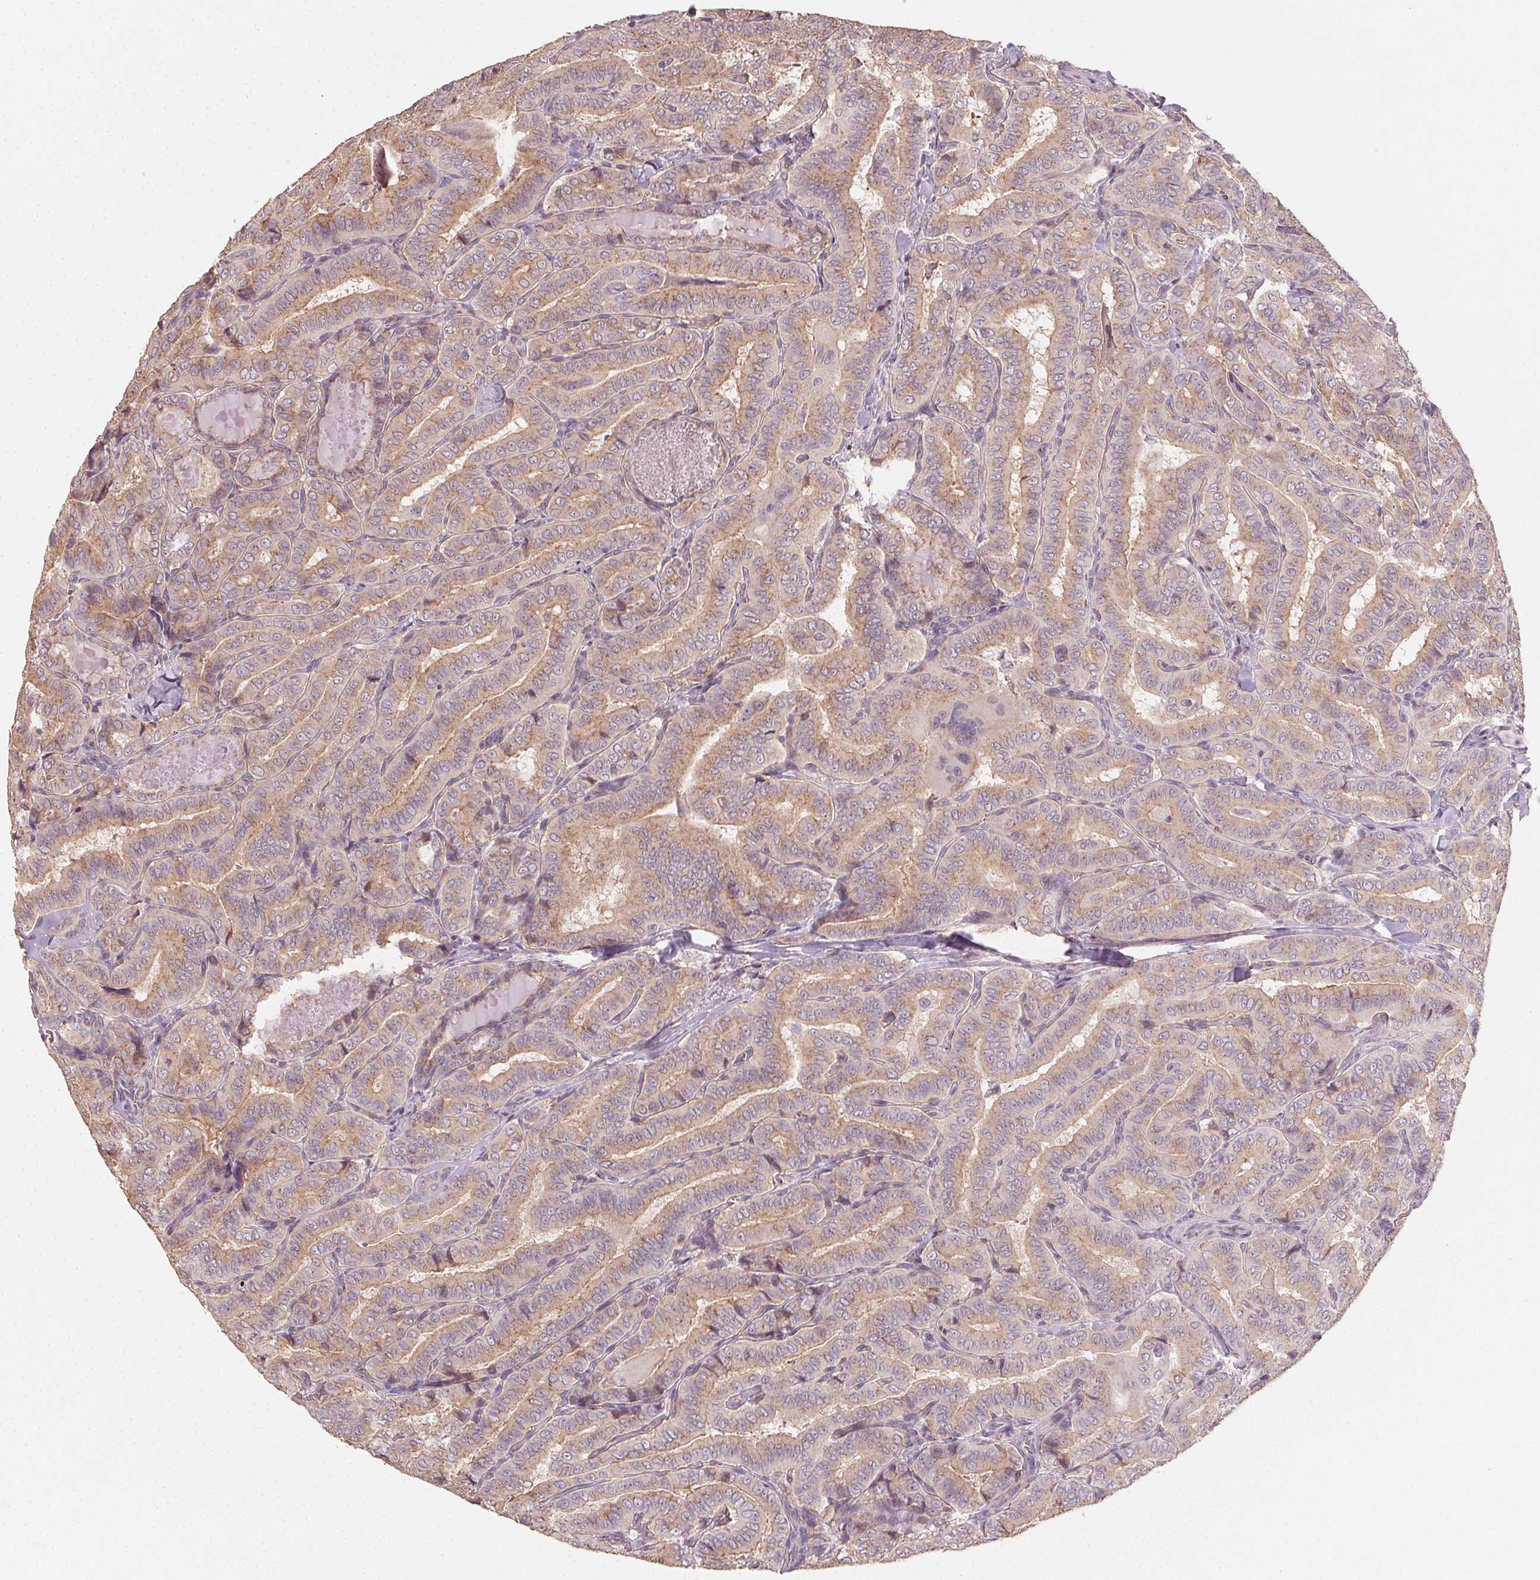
{"staining": {"intensity": "weak", "quantity": ">75%", "location": "cytoplasmic/membranous"}, "tissue": "thyroid cancer", "cell_type": "Tumor cells", "image_type": "cancer", "snomed": [{"axis": "morphology", "description": "Papillary adenocarcinoma, NOS"}, {"axis": "morphology", "description": "Papillary adenoma metastatic"}, {"axis": "topography", "description": "Thyroid gland"}], "caption": "Thyroid papillary adenoma metastatic tissue displays weak cytoplasmic/membranous expression in about >75% of tumor cells, visualized by immunohistochemistry.", "gene": "AP1S1", "patient": {"sex": "female", "age": 50}}